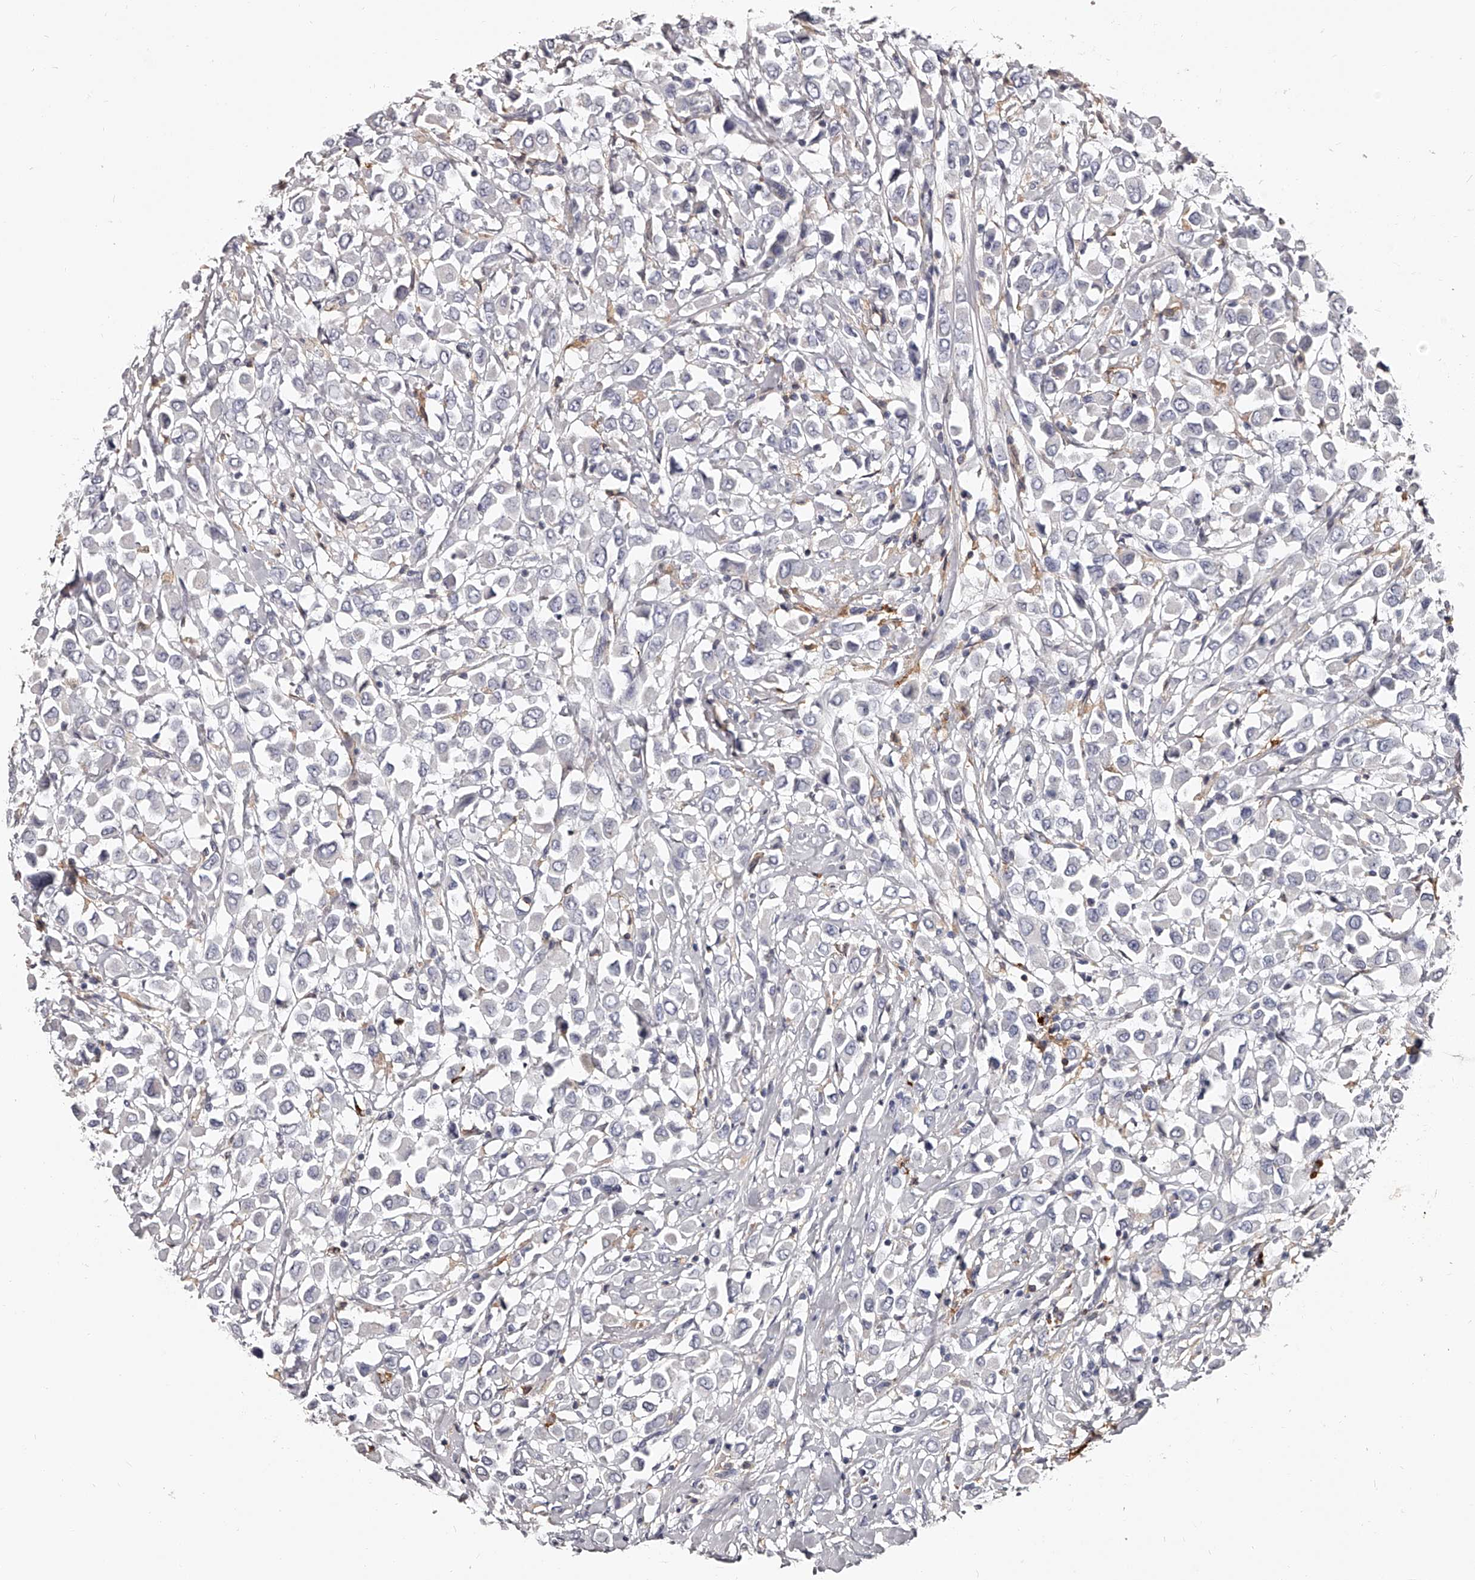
{"staining": {"intensity": "negative", "quantity": "none", "location": "none"}, "tissue": "breast cancer", "cell_type": "Tumor cells", "image_type": "cancer", "snomed": [{"axis": "morphology", "description": "Duct carcinoma"}, {"axis": "topography", "description": "Breast"}], "caption": "Tumor cells are negative for protein expression in human breast cancer (intraductal carcinoma). Nuclei are stained in blue.", "gene": "PACSIN1", "patient": {"sex": "female", "age": 61}}